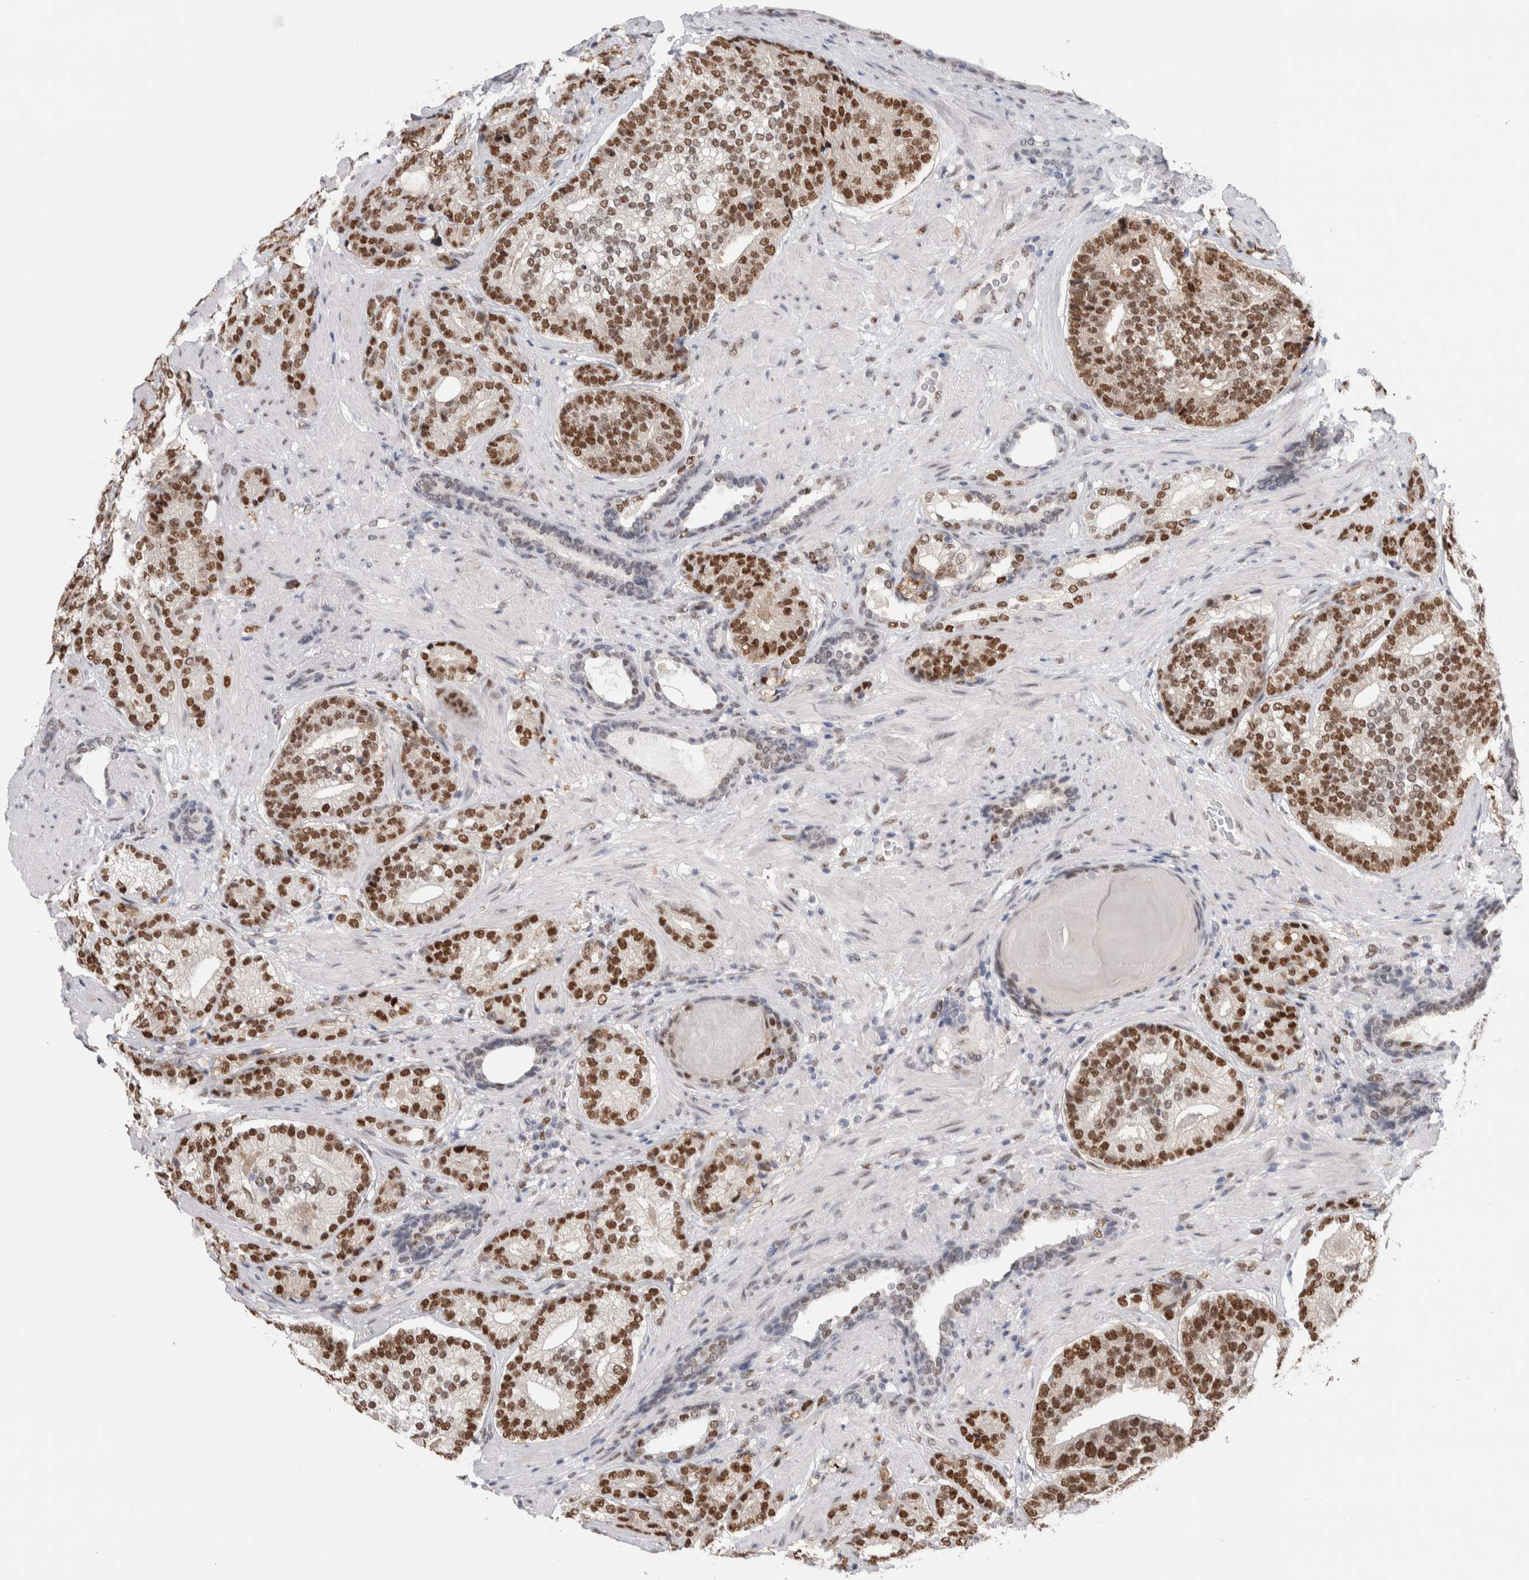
{"staining": {"intensity": "strong", "quantity": ">75%", "location": "nuclear"}, "tissue": "prostate cancer", "cell_type": "Tumor cells", "image_type": "cancer", "snomed": [{"axis": "morphology", "description": "Adenocarcinoma, High grade"}, {"axis": "topography", "description": "Prostate"}], "caption": "Protein expression analysis of human adenocarcinoma (high-grade) (prostate) reveals strong nuclear staining in approximately >75% of tumor cells.", "gene": "PRMT1", "patient": {"sex": "male", "age": 61}}